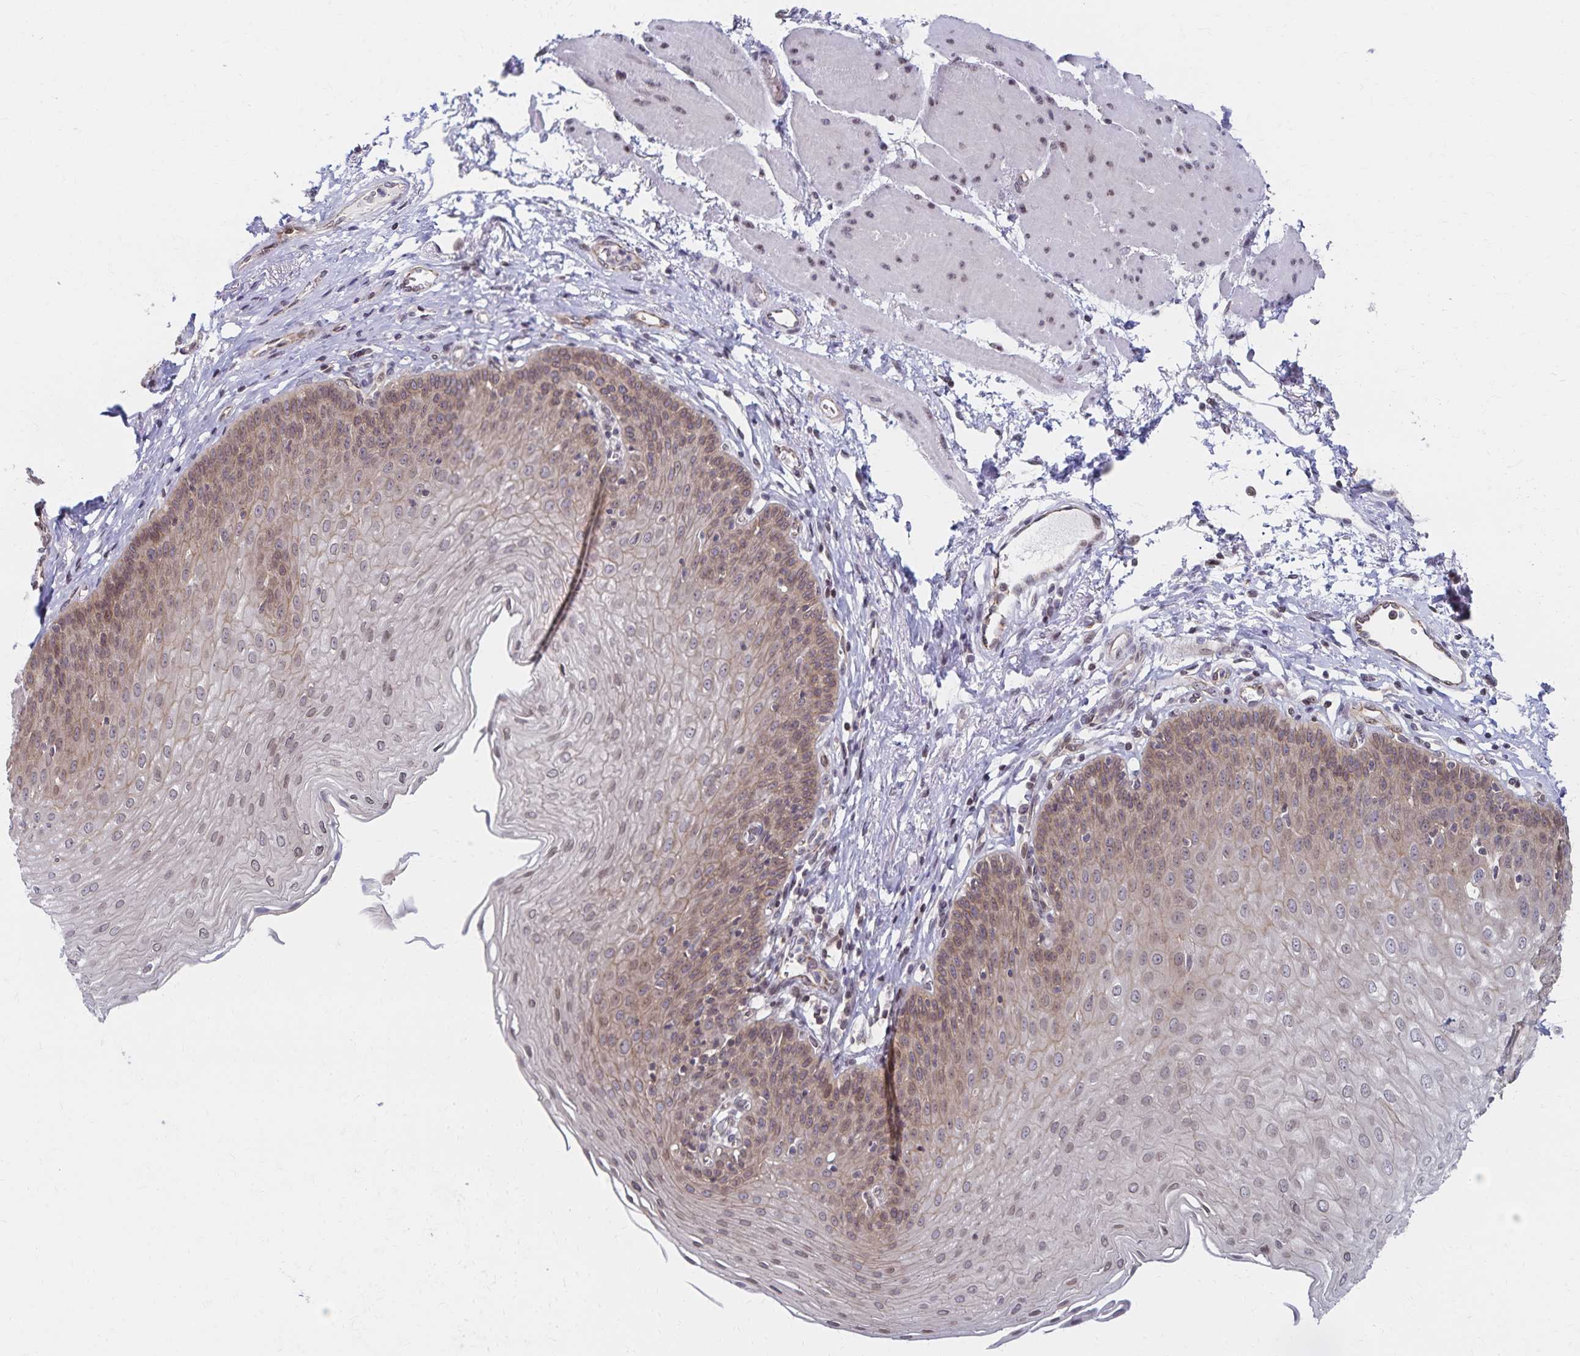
{"staining": {"intensity": "moderate", "quantity": "25%-75%", "location": "cytoplasmic/membranous,nuclear"}, "tissue": "esophagus", "cell_type": "Squamous epithelial cells", "image_type": "normal", "snomed": [{"axis": "morphology", "description": "Normal tissue, NOS"}, {"axis": "topography", "description": "Esophagus"}], "caption": "Unremarkable esophagus shows moderate cytoplasmic/membranous,nuclear expression in about 25%-75% of squamous epithelial cells, visualized by immunohistochemistry. The staining is performed using DAB (3,3'-diaminobenzidine) brown chromogen to label protein expression. The nuclei are counter-stained blue using hematoxylin.", "gene": "RAB9B", "patient": {"sex": "female", "age": 81}}